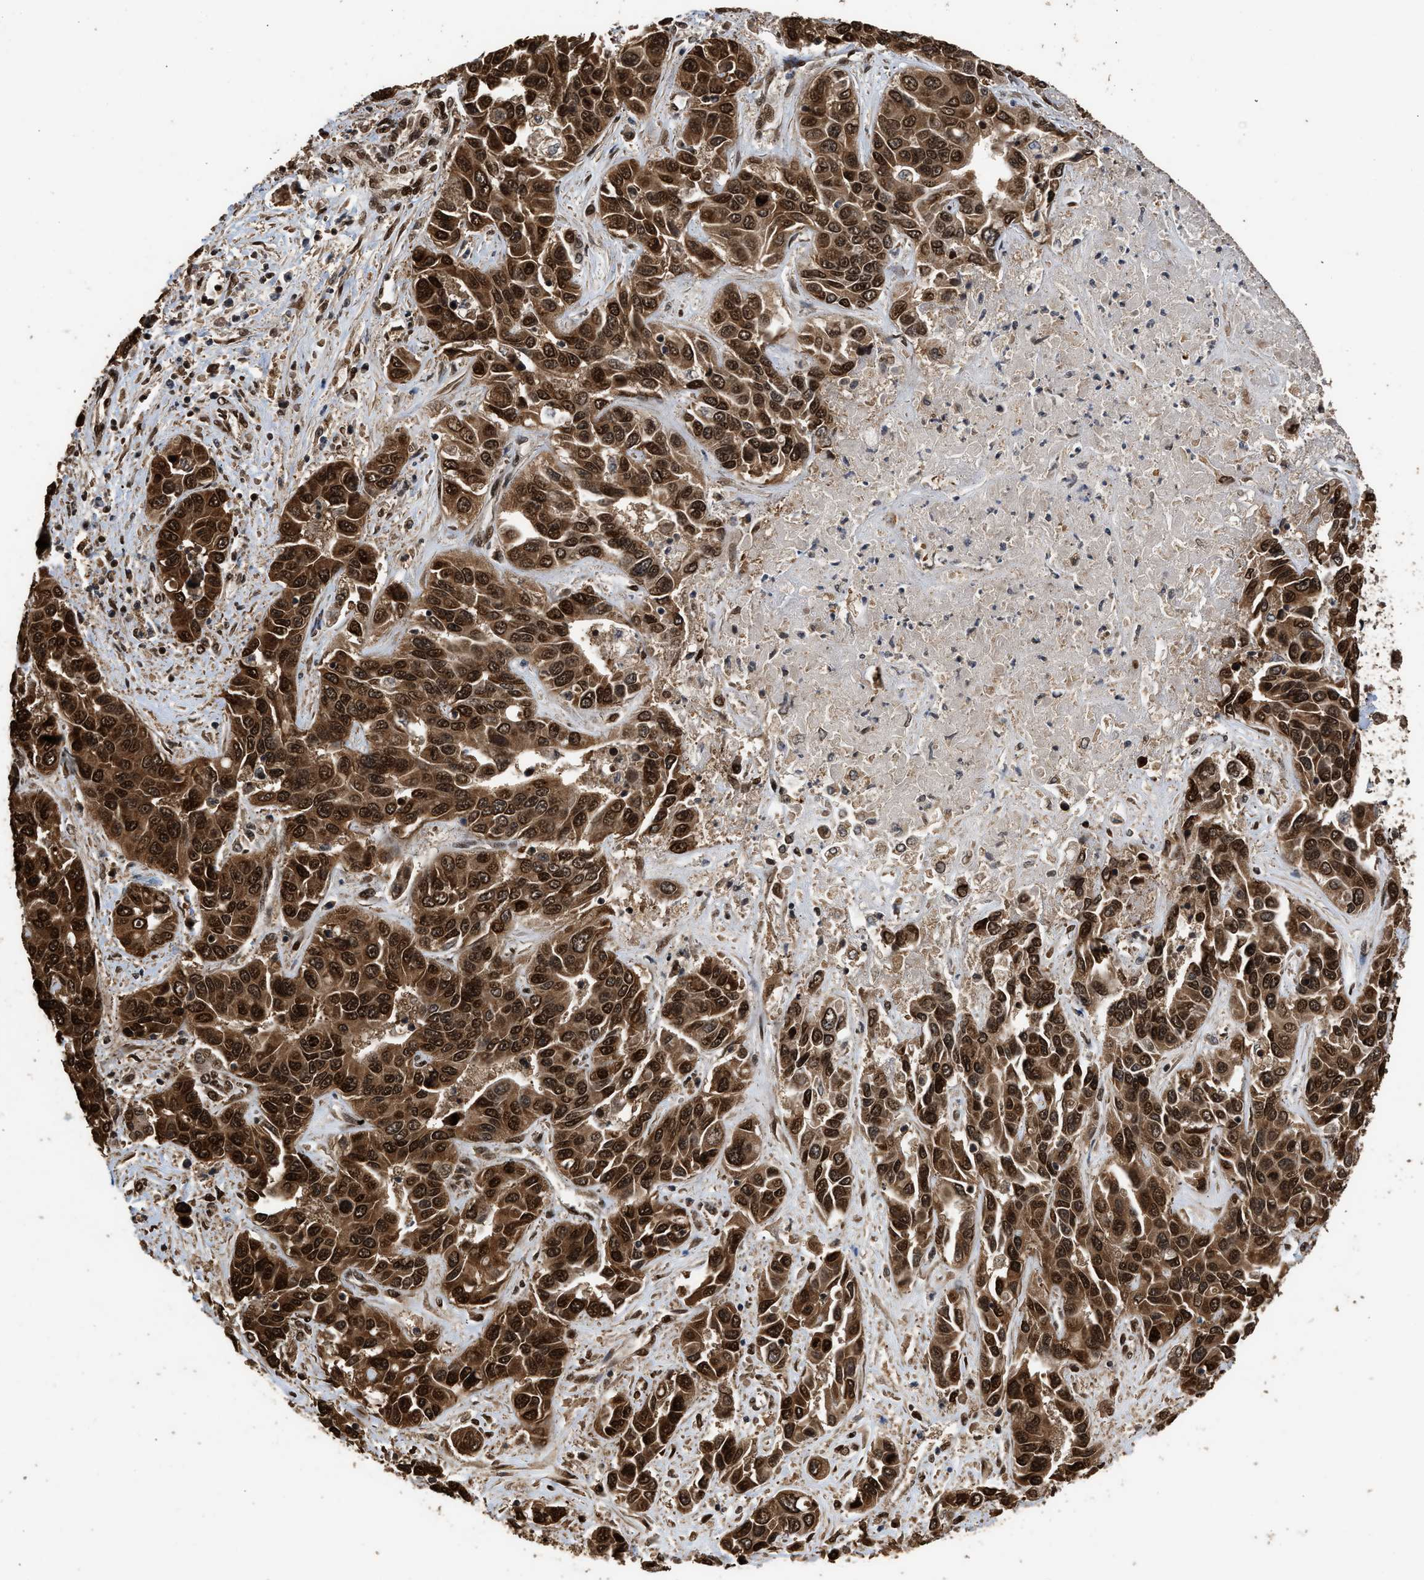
{"staining": {"intensity": "strong", "quantity": ">75%", "location": "cytoplasmic/membranous,nuclear"}, "tissue": "liver cancer", "cell_type": "Tumor cells", "image_type": "cancer", "snomed": [{"axis": "morphology", "description": "Cholangiocarcinoma"}, {"axis": "topography", "description": "Liver"}], "caption": "Protein staining shows strong cytoplasmic/membranous and nuclear staining in about >75% of tumor cells in liver cancer. The protein of interest is shown in brown color, while the nuclei are stained blue.", "gene": "PPP4R3B", "patient": {"sex": "female", "age": 52}}